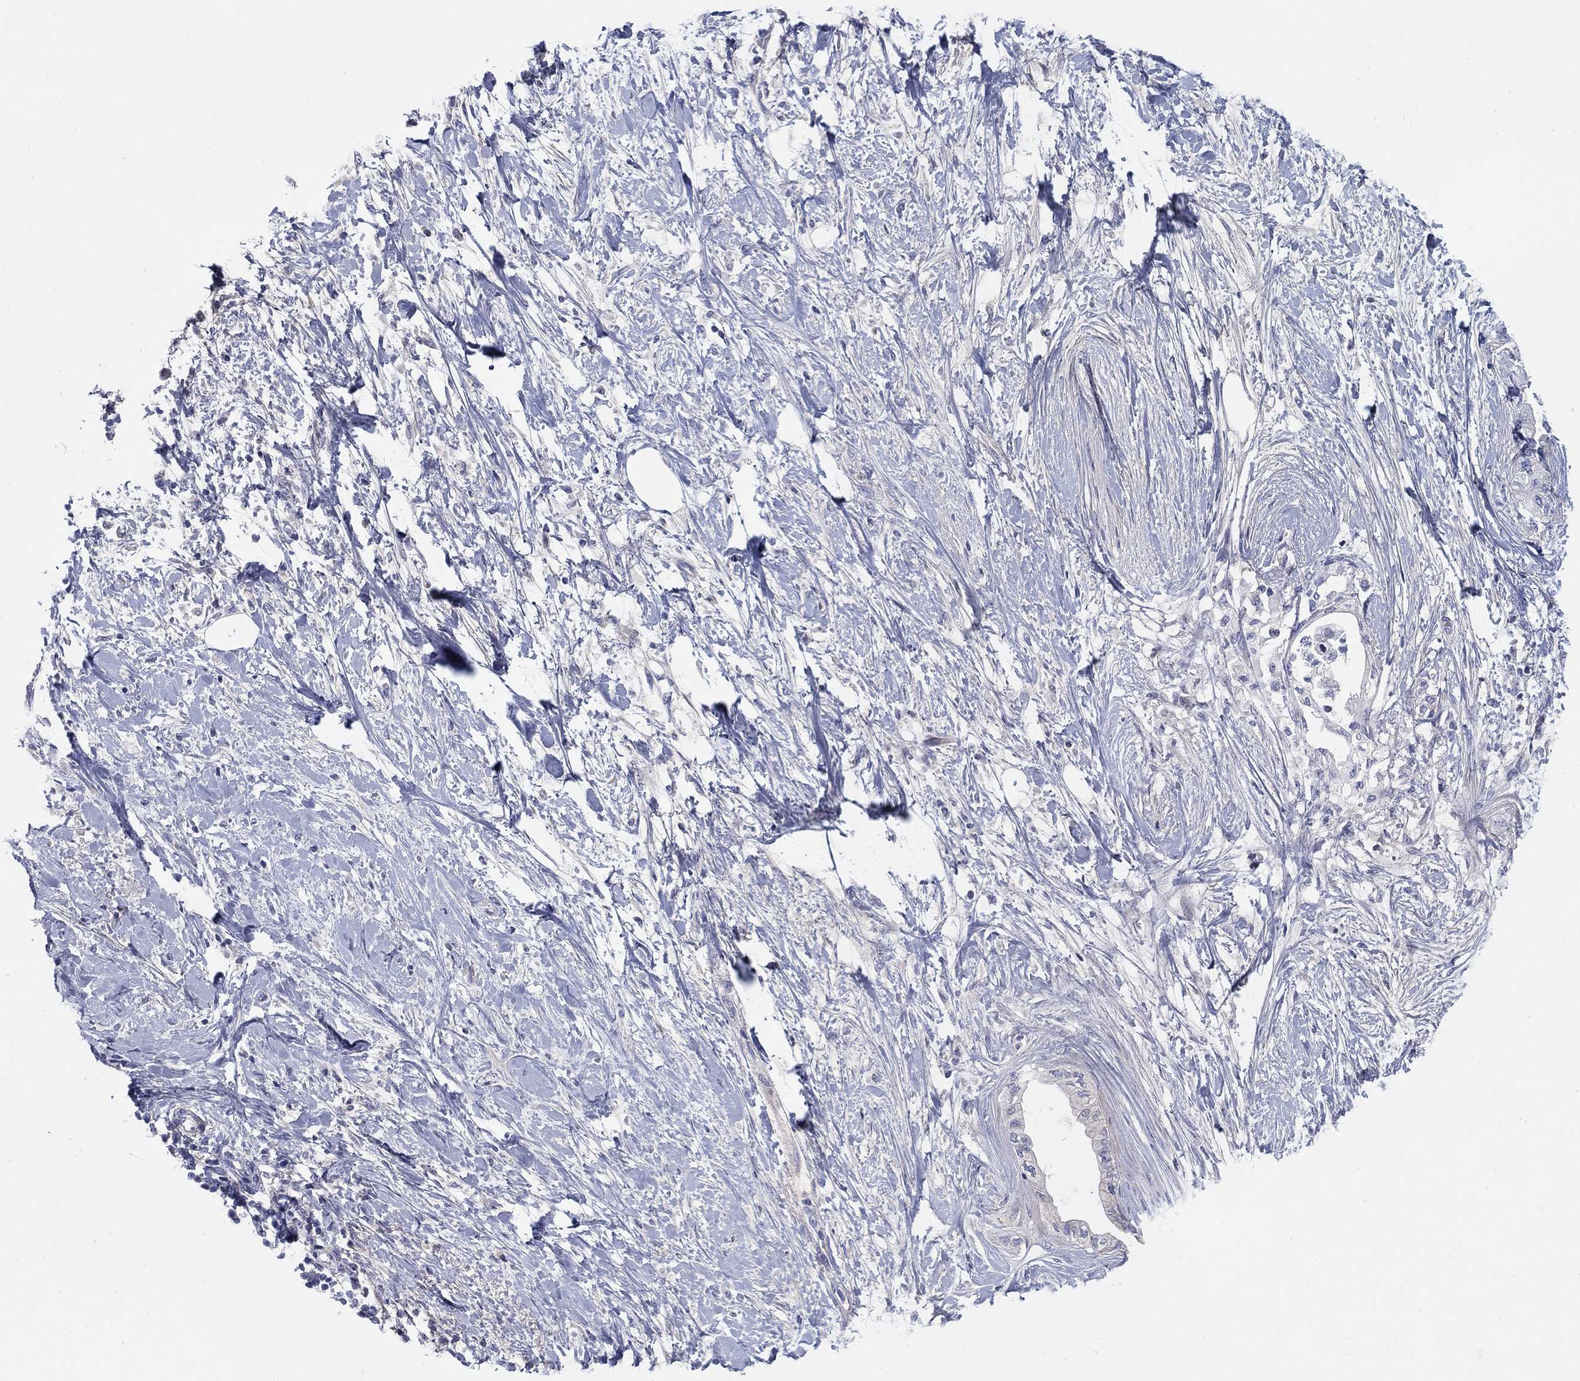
{"staining": {"intensity": "negative", "quantity": "none", "location": "none"}, "tissue": "pancreatic cancer", "cell_type": "Tumor cells", "image_type": "cancer", "snomed": [{"axis": "morphology", "description": "Normal tissue, NOS"}, {"axis": "morphology", "description": "Adenocarcinoma, NOS"}, {"axis": "topography", "description": "Pancreas"}, {"axis": "topography", "description": "Duodenum"}], "caption": "Pancreatic cancer (adenocarcinoma) stained for a protein using immunohistochemistry displays no staining tumor cells.", "gene": "HEATR4", "patient": {"sex": "female", "age": 60}}